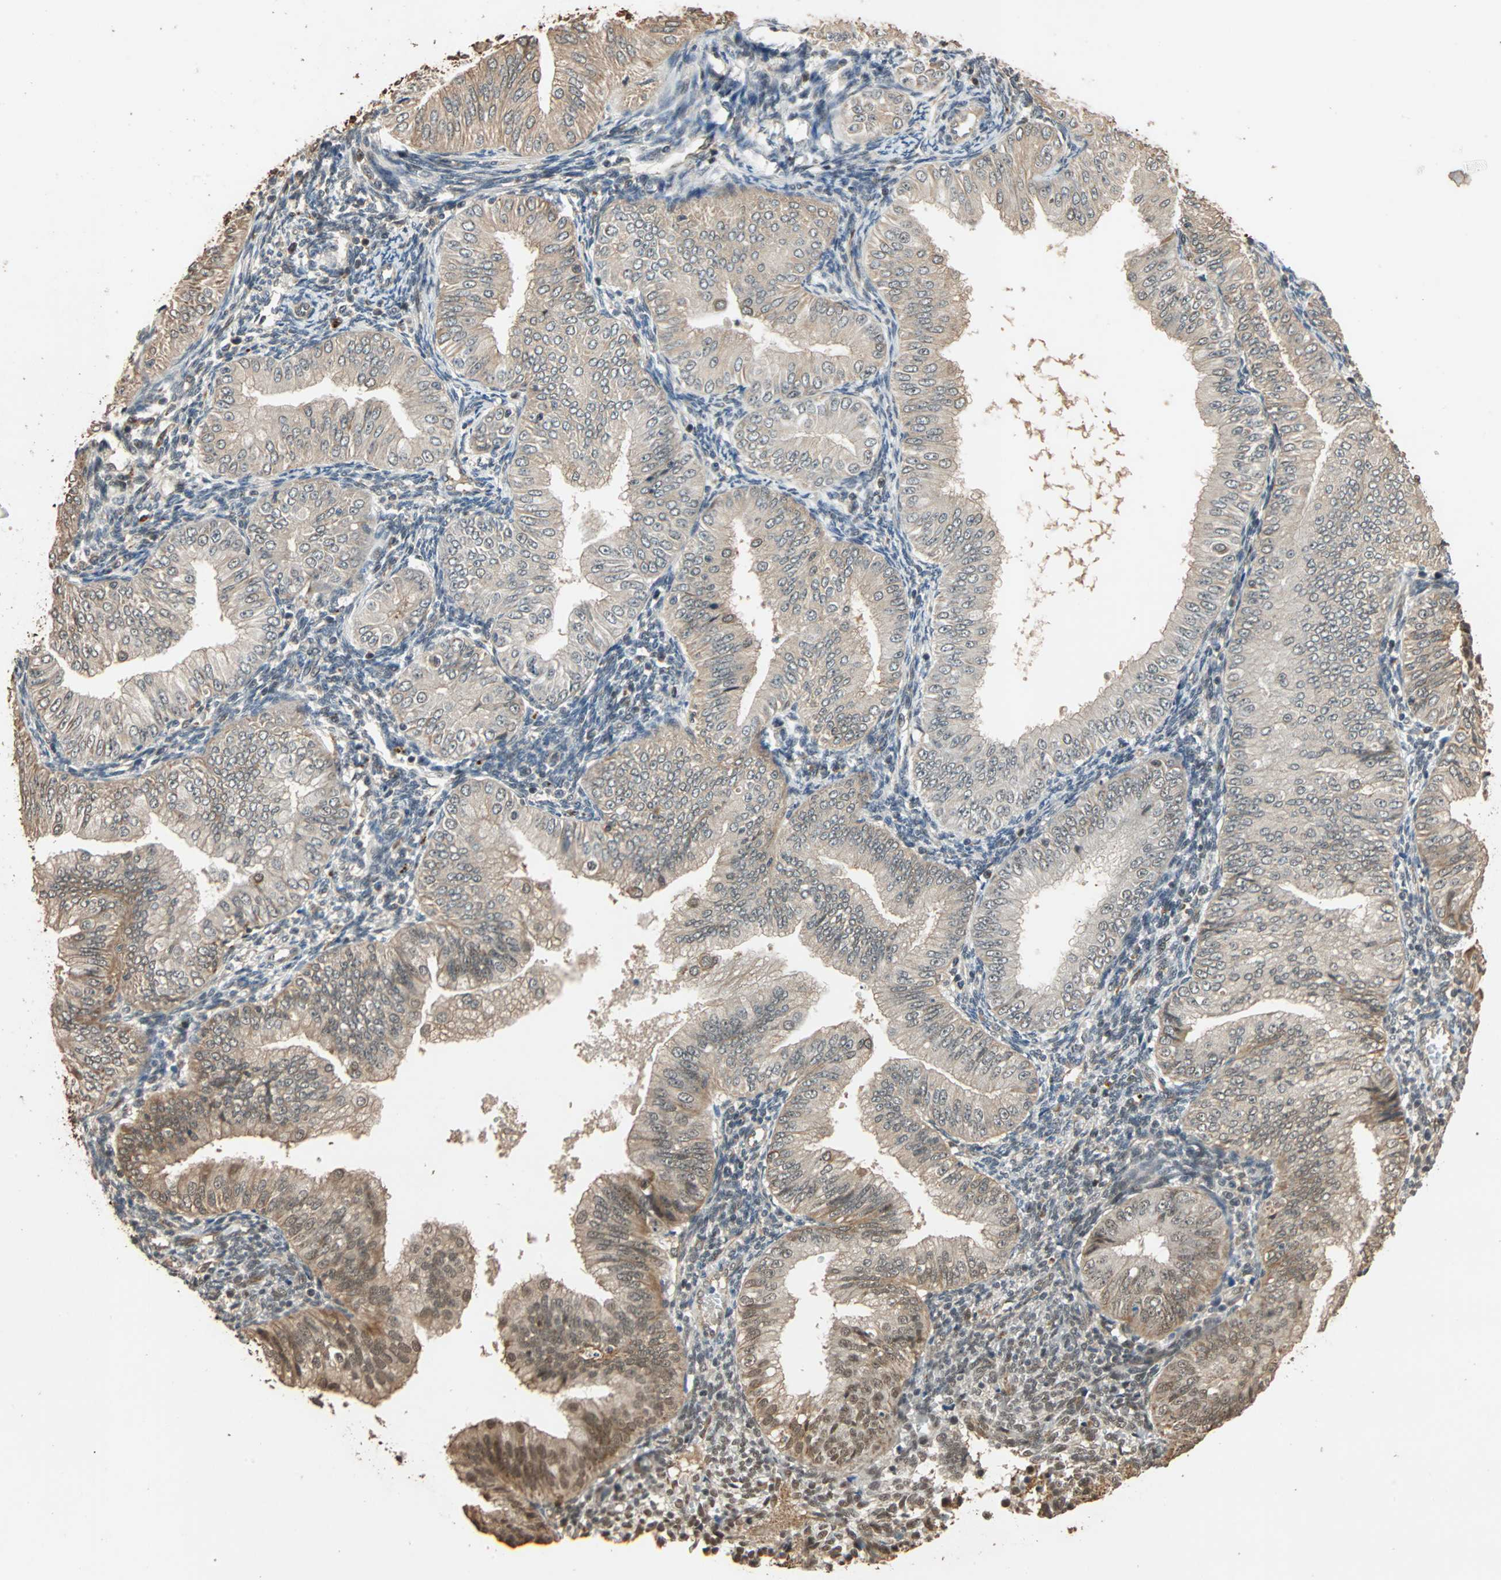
{"staining": {"intensity": "moderate", "quantity": ">75%", "location": "cytoplasmic/membranous,nuclear"}, "tissue": "endometrial cancer", "cell_type": "Tumor cells", "image_type": "cancer", "snomed": [{"axis": "morphology", "description": "Normal tissue, NOS"}, {"axis": "morphology", "description": "Adenocarcinoma, NOS"}, {"axis": "topography", "description": "Endometrium"}], "caption": "Immunohistochemistry staining of endometrial cancer, which reveals medium levels of moderate cytoplasmic/membranous and nuclear expression in about >75% of tumor cells indicating moderate cytoplasmic/membranous and nuclear protein expression. The staining was performed using DAB (brown) for protein detection and nuclei were counterstained in hematoxylin (blue).", "gene": "CDC5L", "patient": {"sex": "female", "age": 53}}